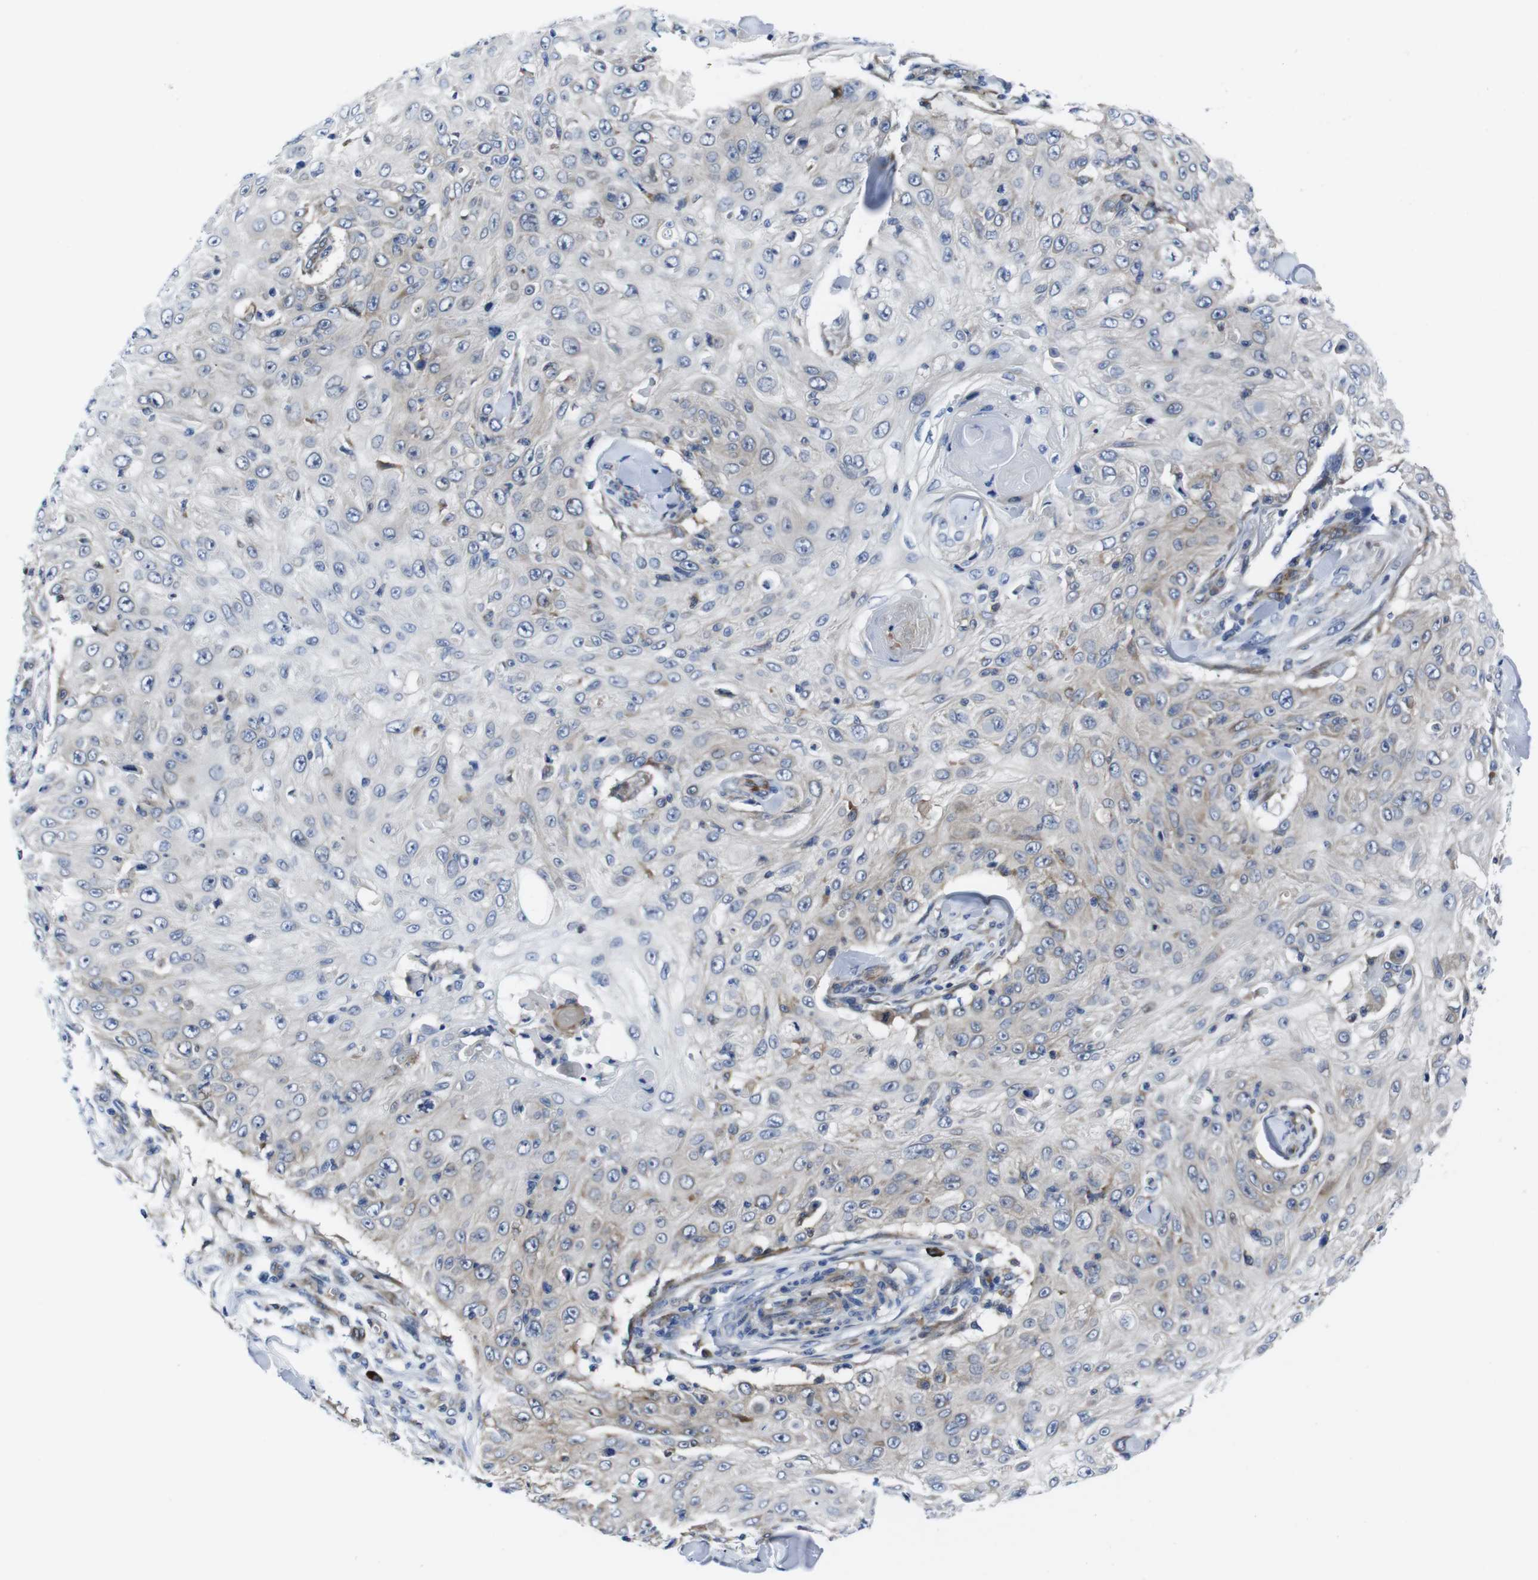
{"staining": {"intensity": "moderate", "quantity": ">75%", "location": "cytoplasmic/membranous"}, "tissue": "skin cancer", "cell_type": "Tumor cells", "image_type": "cancer", "snomed": [{"axis": "morphology", "description": "Squamous cell carcinoma, NOS"}, {"axis": "topography", "description": "Skin"}], "caption": "Human skin cancer (squamous cell carcinoma) stained with a protein marker demonstrates moderate staining in tumor cells.", "gene": "EIF4A1", "patient": {"sex": "male", "age": 86}}